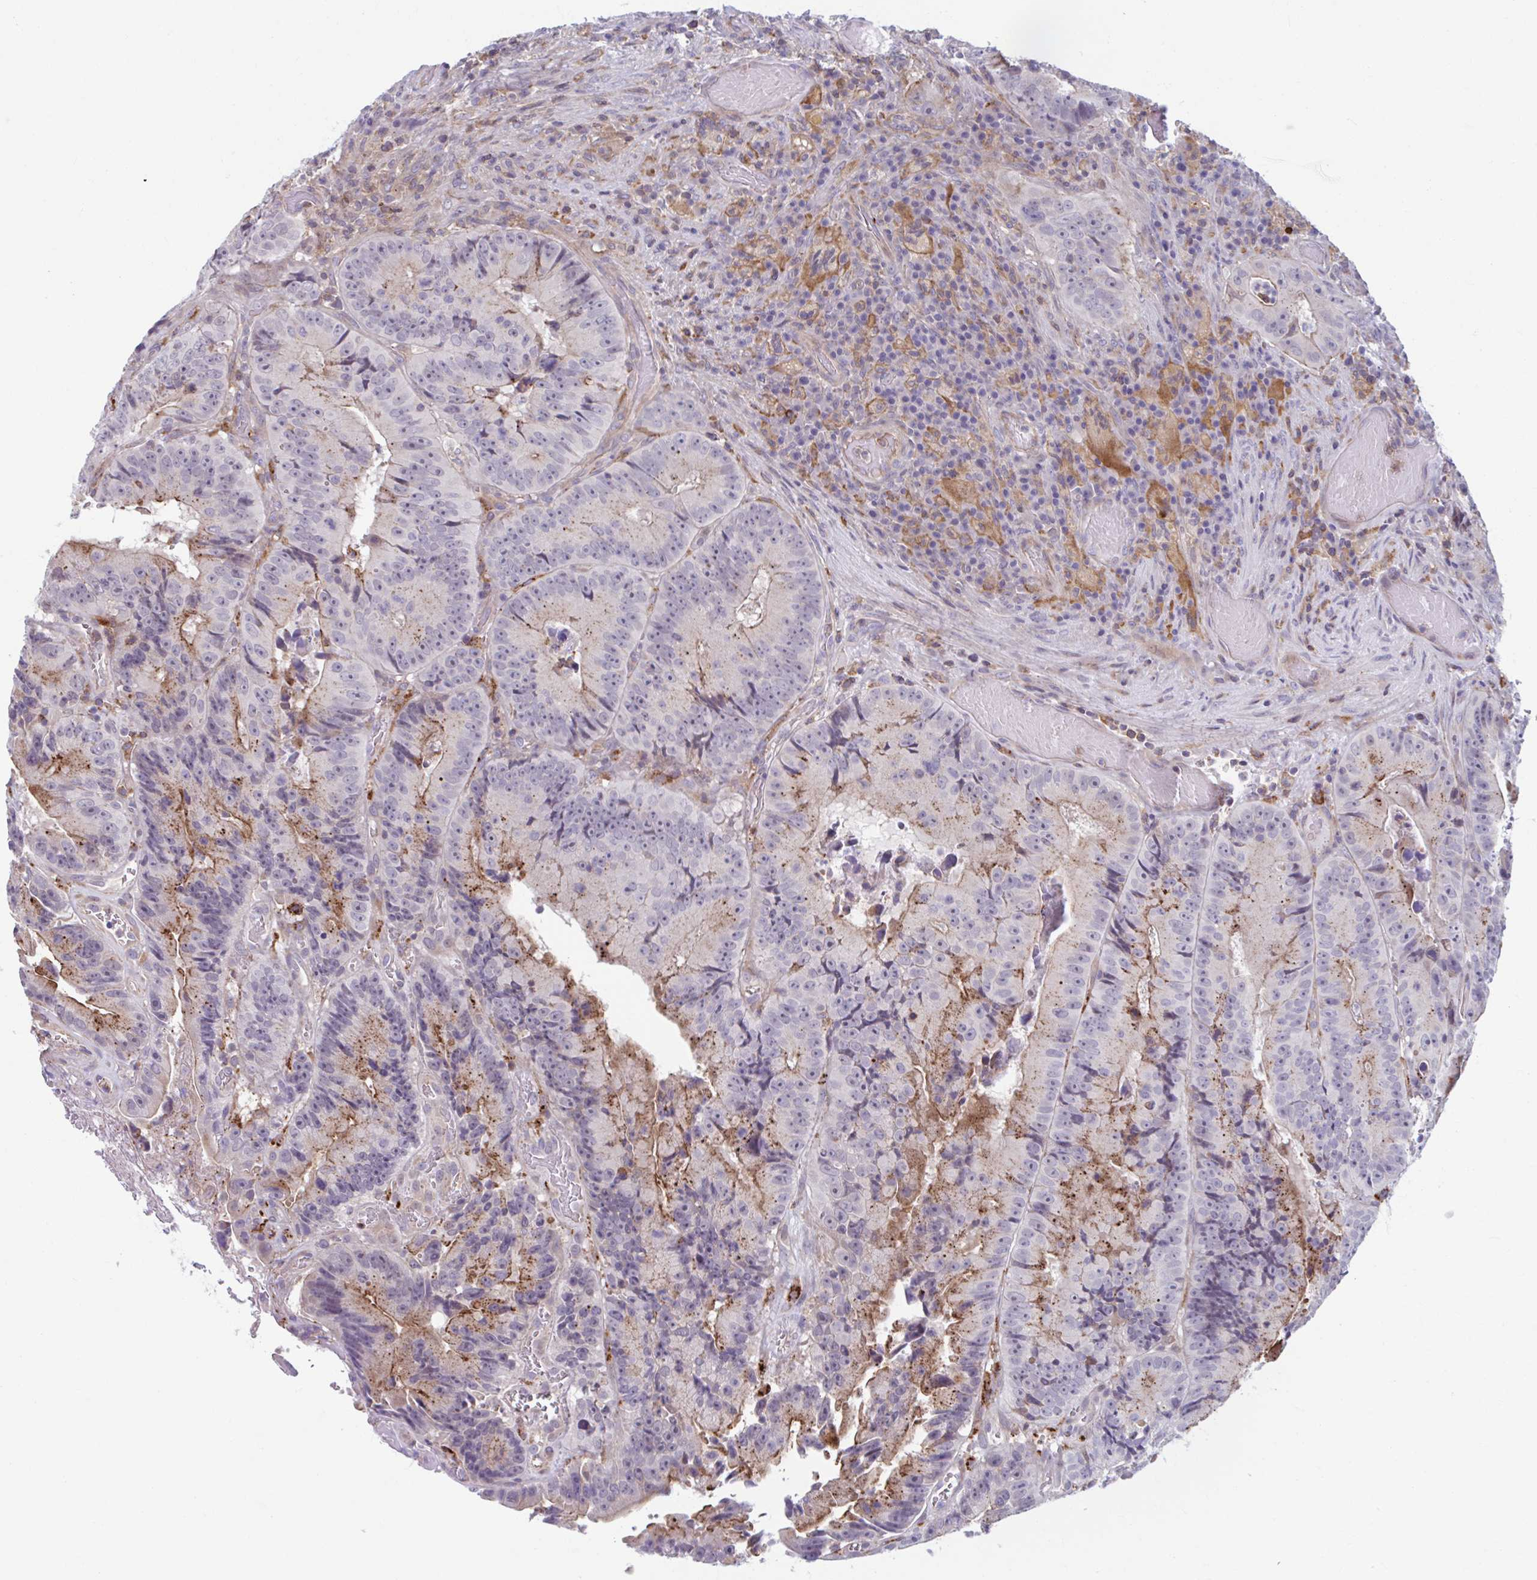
{"staining": {"intensity": "moderate", "quantity": "<25%", "location": "cytoplasmic/membranous"}, "tissue": "colorectal cancer", "cell_type": "Tumor cells", "image_type": "cancer", "snomed": [{"axis": "morphology", "description": "Adenocarcinoma, NOS"}, {"axis": "topography", "description": "Colon"}], "caption": "Approximately <25% of tumor cells in human colorectal cancer demonstrate moderate cytoplasmic/membranous protein staining as visualized by brown immunohistochemical staining.", "gene": "ADAT3", "patient": {"sex": "female", "age": 86}}